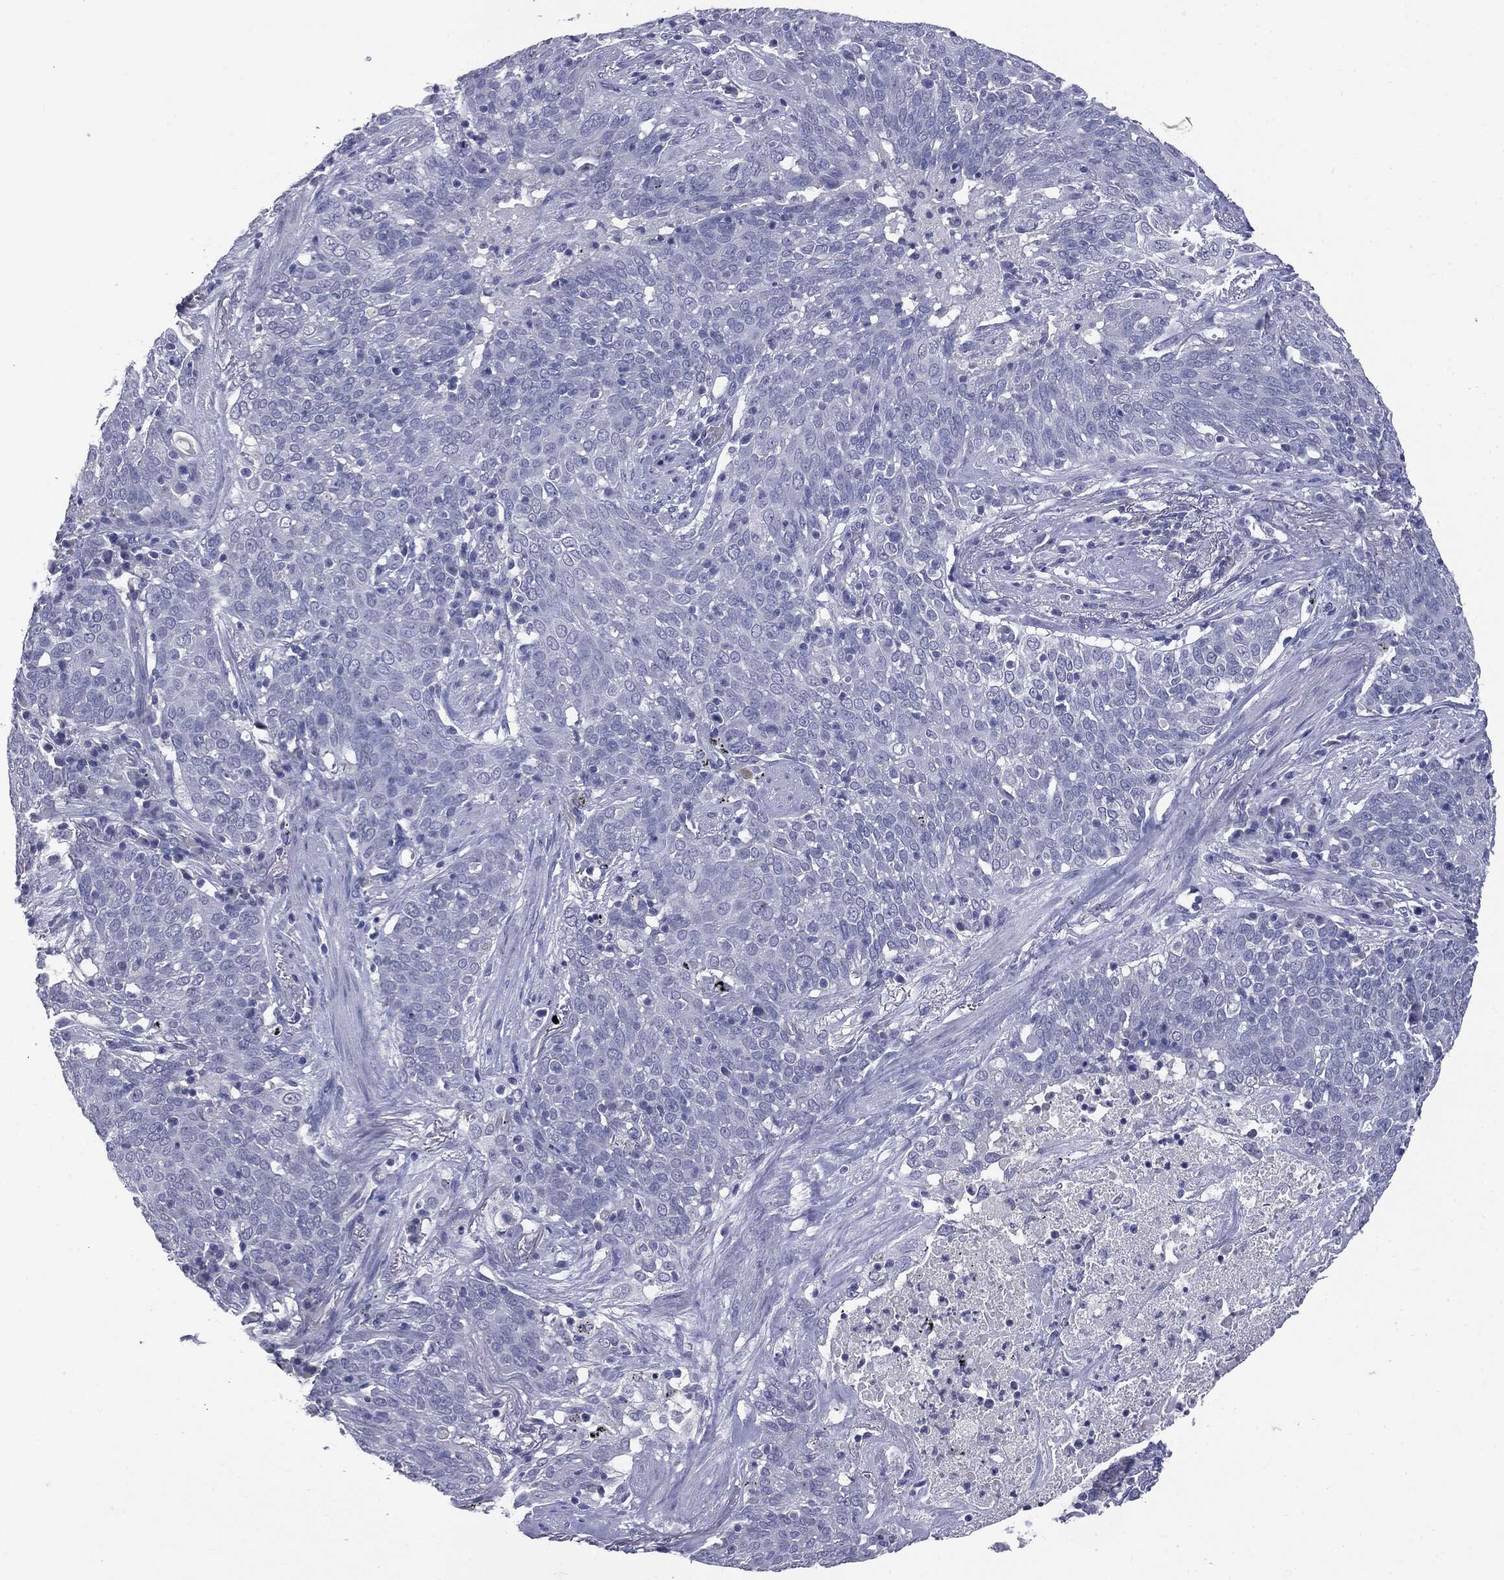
{"staining": {"intensity": "negative", "quantity": "none", "location": "none"}, "tissue": "lung cancer", "cell_type": "Tumor cells", "image_type": "cancer", "snomed": [{"axis": "morphology", "description": "Squamous cell carcinoma, NOS"}, {"axis": "topography", "description": "Lung"}], "caption": "An immunohistochemistry (IHC) image of lung cancer (squamous cell carcinoma) is shown. There is no staining in tumor cells of lung cancer (squamous cell carcinoma).", "gene": "TSHB", "patient": {"sex": "male", "age": 82}}